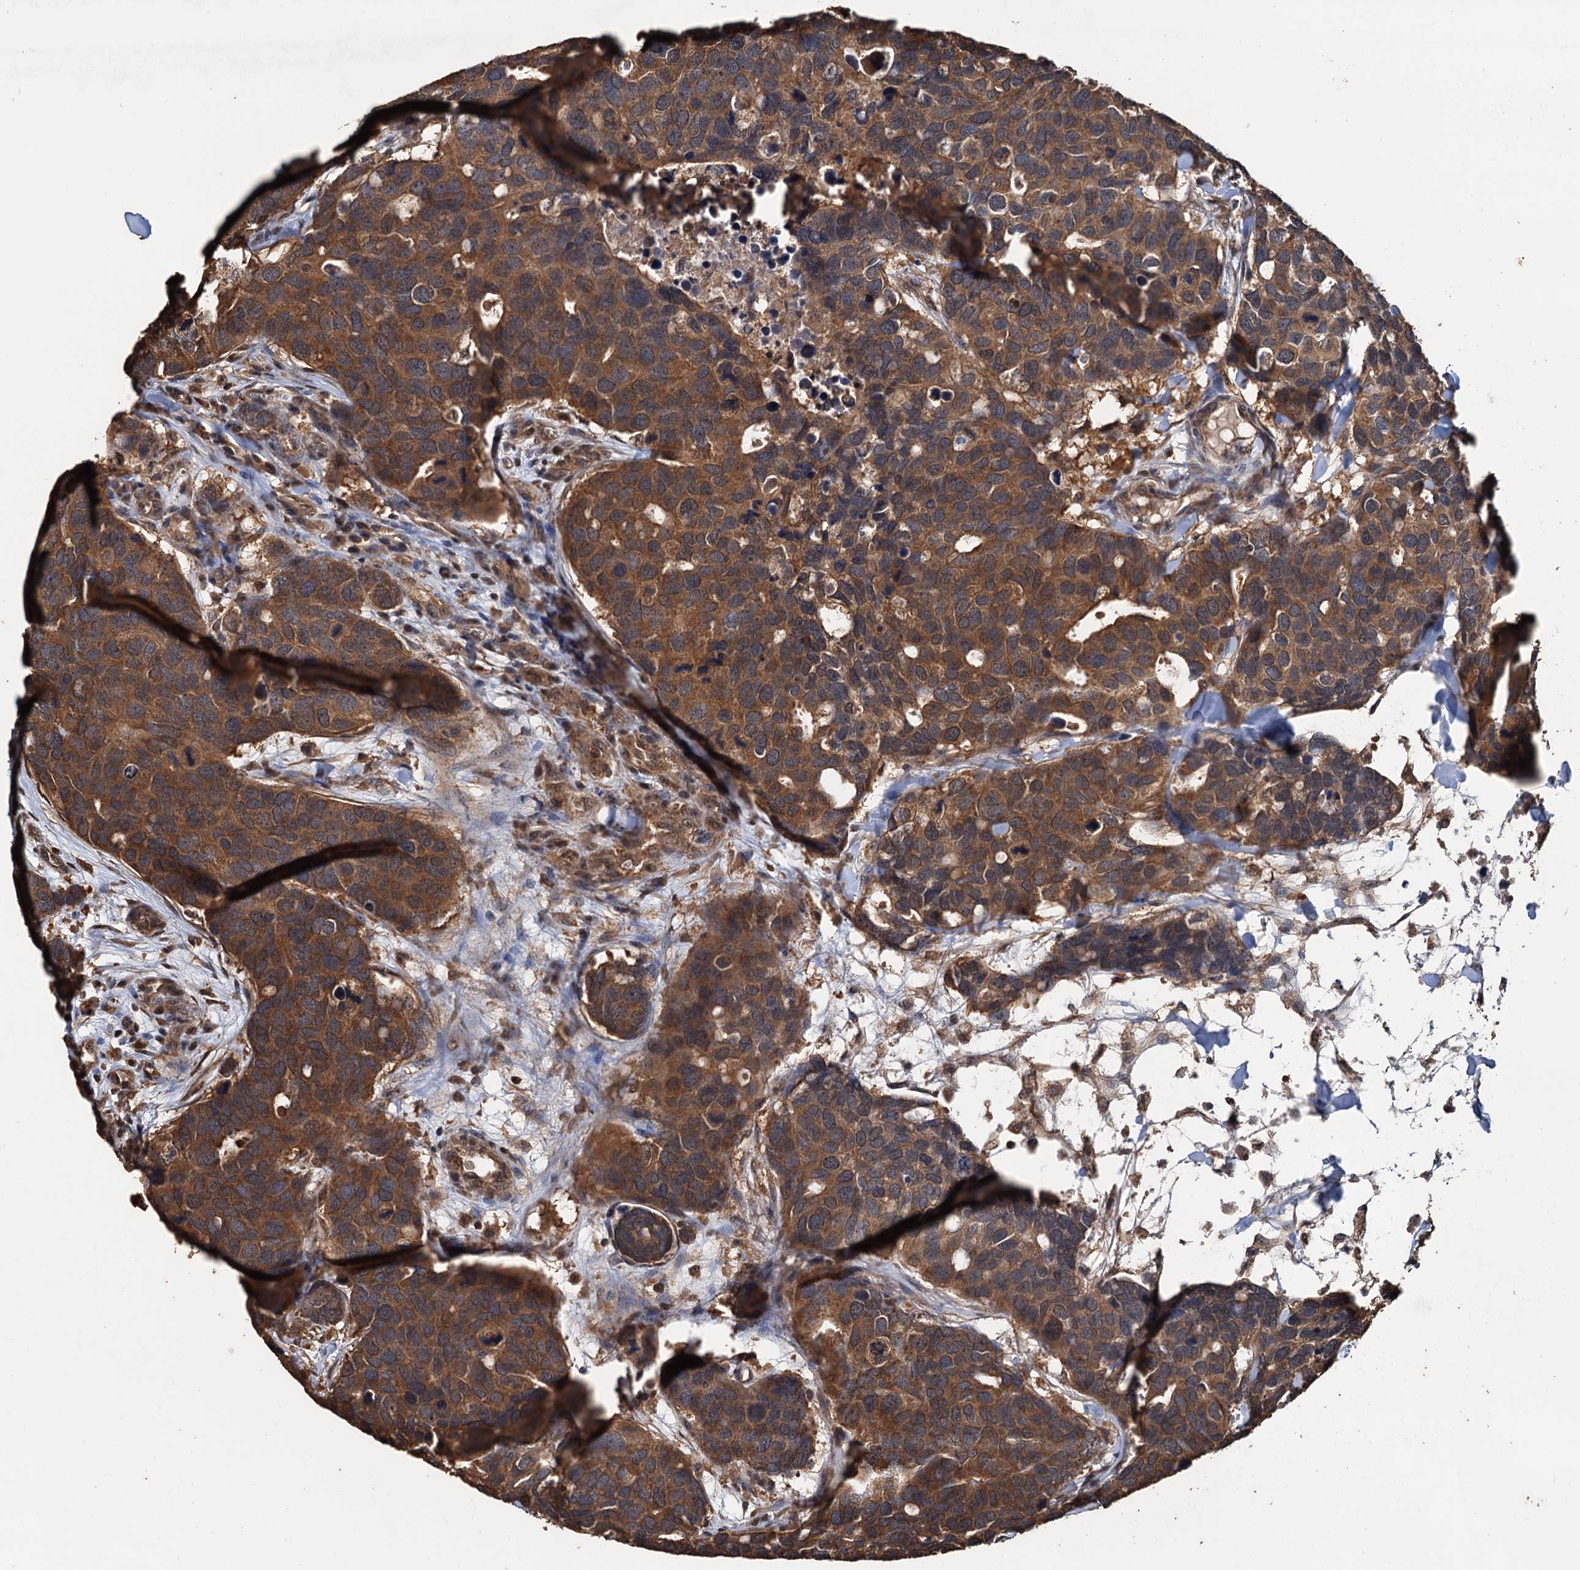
{"staining": {"intensity": "moderate", "quantity": ">75%", "location": "cytoplasmic/membranous"}, "tissue": "breast cancer", "cell_type": "Tumor cells", "image_type": "cancer", "snomed": [{"axis": "morphology", "description": "Duct carcinoma"}, {"axis": "topography", "description": "Breast"}], "caption": "Brown immunohistochemical staining in breast infiltrating ductal carcinoma reveals moderate cytoplasmic/membranous expression in about >75% of tumor cells.", "gene": "PSMD9", "patient": {"sex": "female", "age": 83}}